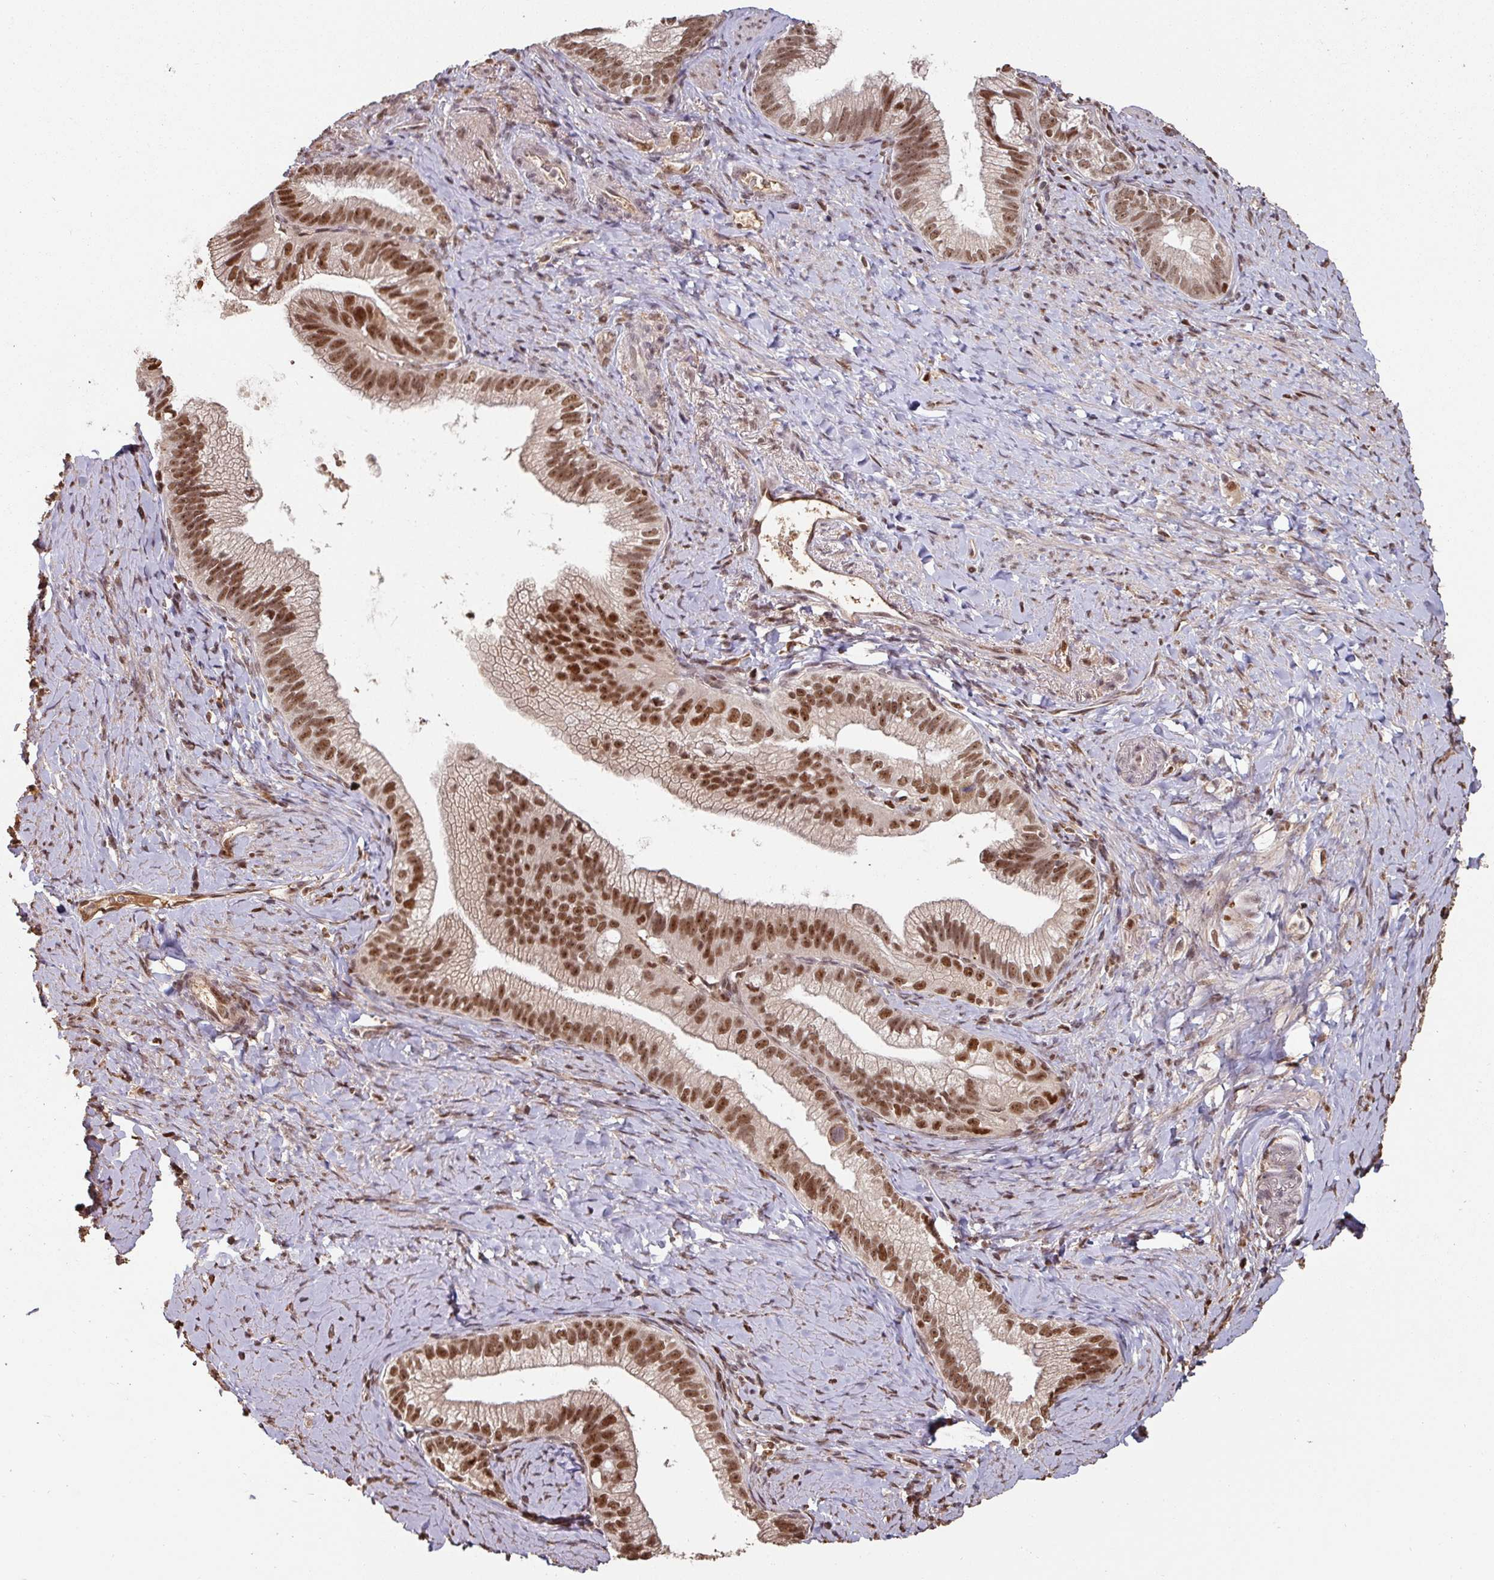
{"staining": {"intensity": "strong", "quantity": ">75%", "location": "nuclear"}, "tissue": "pancreatic cancer", "cell_type": "Tumor cells", "image_type": "cancer", "snomed": [{"axis": "morphology", "description": "Adenocarcinoma, NOS"}, {"axis": "topography", "description": "Pancreas"}], "caption": "A brown stain highlights strong nuclear staining of a protein in pancreatic cancer (adenocarcinoma) tumor cells. (brown staining indicates protein expression, while blue staining denotes nuclei).", "gene": "POLD1", "patient": {"sex": "male", "age": 70}}